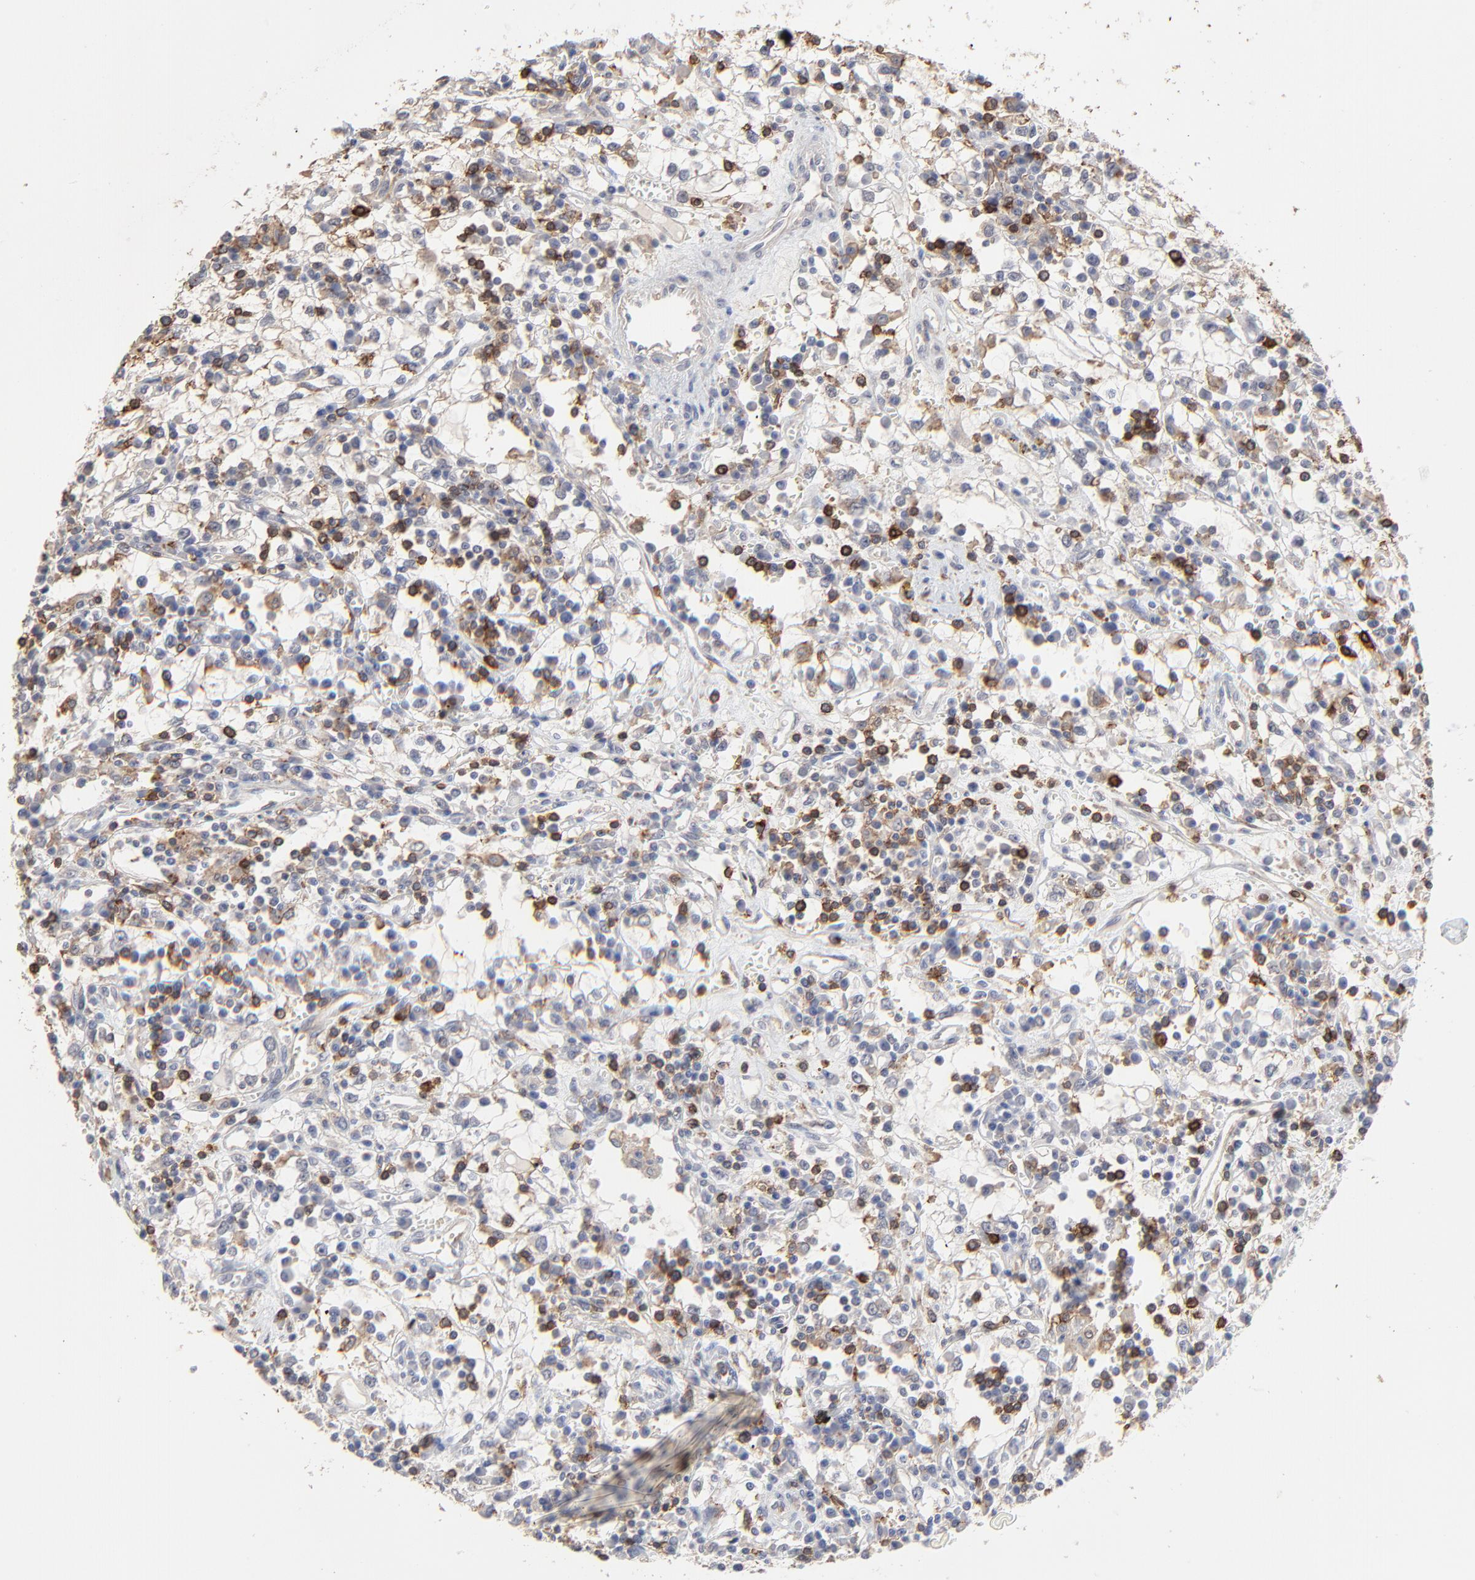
{"staining": {"intensity": "moderate", "quantity": "25%-75%", "location": "cytoplasmic/membranous,nuclear"}, "tissue": "renal cancer", "cell_type": "Tumor cells", "image_type": "cancer", "snomed": [{"axis": "morphology", "description": "Adenocarcinoma, NOS"}, {"axis": "topography", "description": "Kidney"}], "caption": "Immunohistochemical staining of renal adenocarcinoma reveals medium levels of moderate cytoplasmic/membranous and nuclear protein expression in approximately 25%-75% of tumor cells.", "gene": "SLC6A14", "patient": {"sex": "male", "age": 82}}